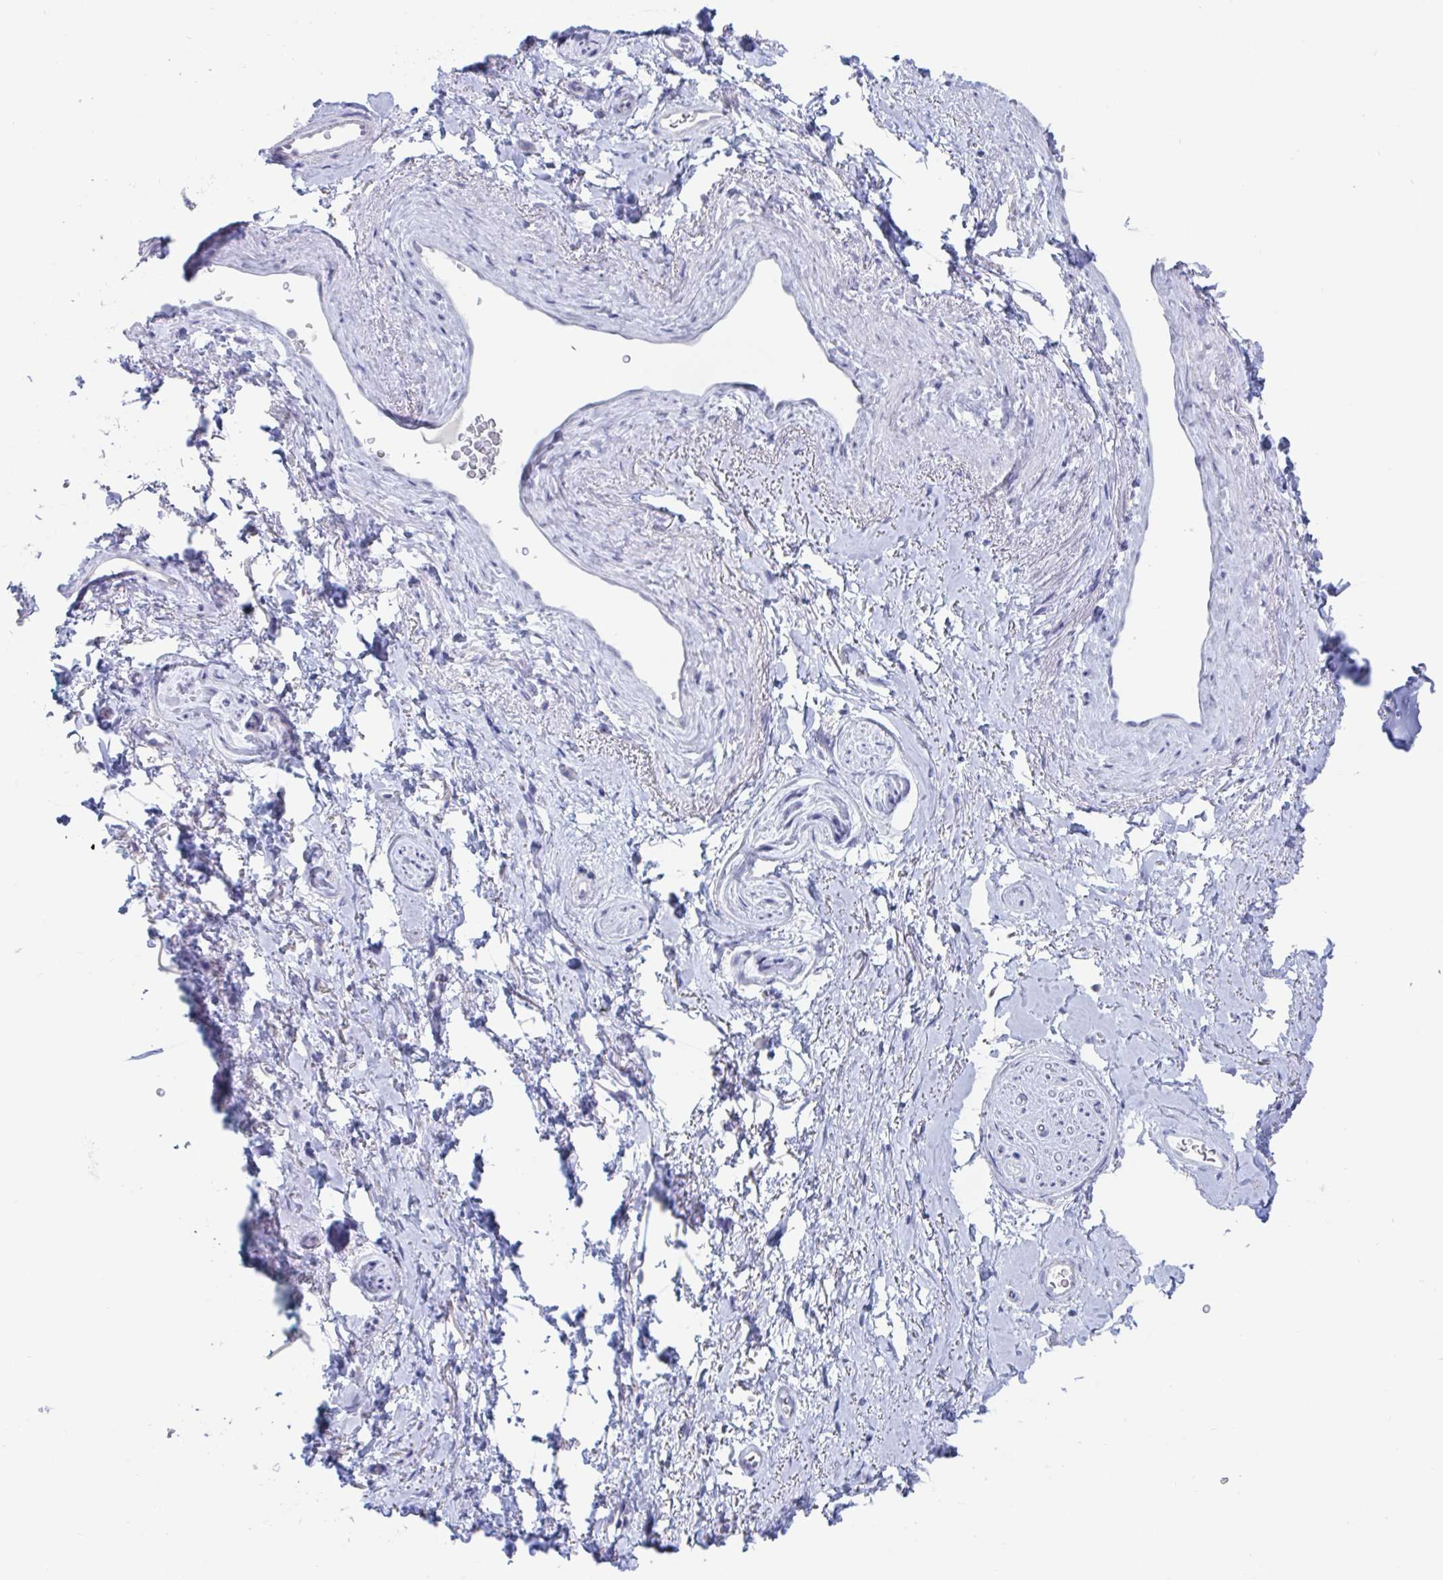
{"staining": {"intensity": "negative", "quantity": "none", "location": "none"}, "tissue": "adipose tissue", "cell_type": "Adipocytes", "image_type": "normal", "snomed": [{"axis": "morphology", "description": "Normal tissue, NOS"}, {"axis": "topography", "description": "Vulva"}, {"axis": "topography", "description": "Peripheral nerve tissue"}], "caption": "The image shows no staining of adipocytes in benign adipose tissue.", "gene": "CDX4", "patient": {"sex": "female", "age": 66}}